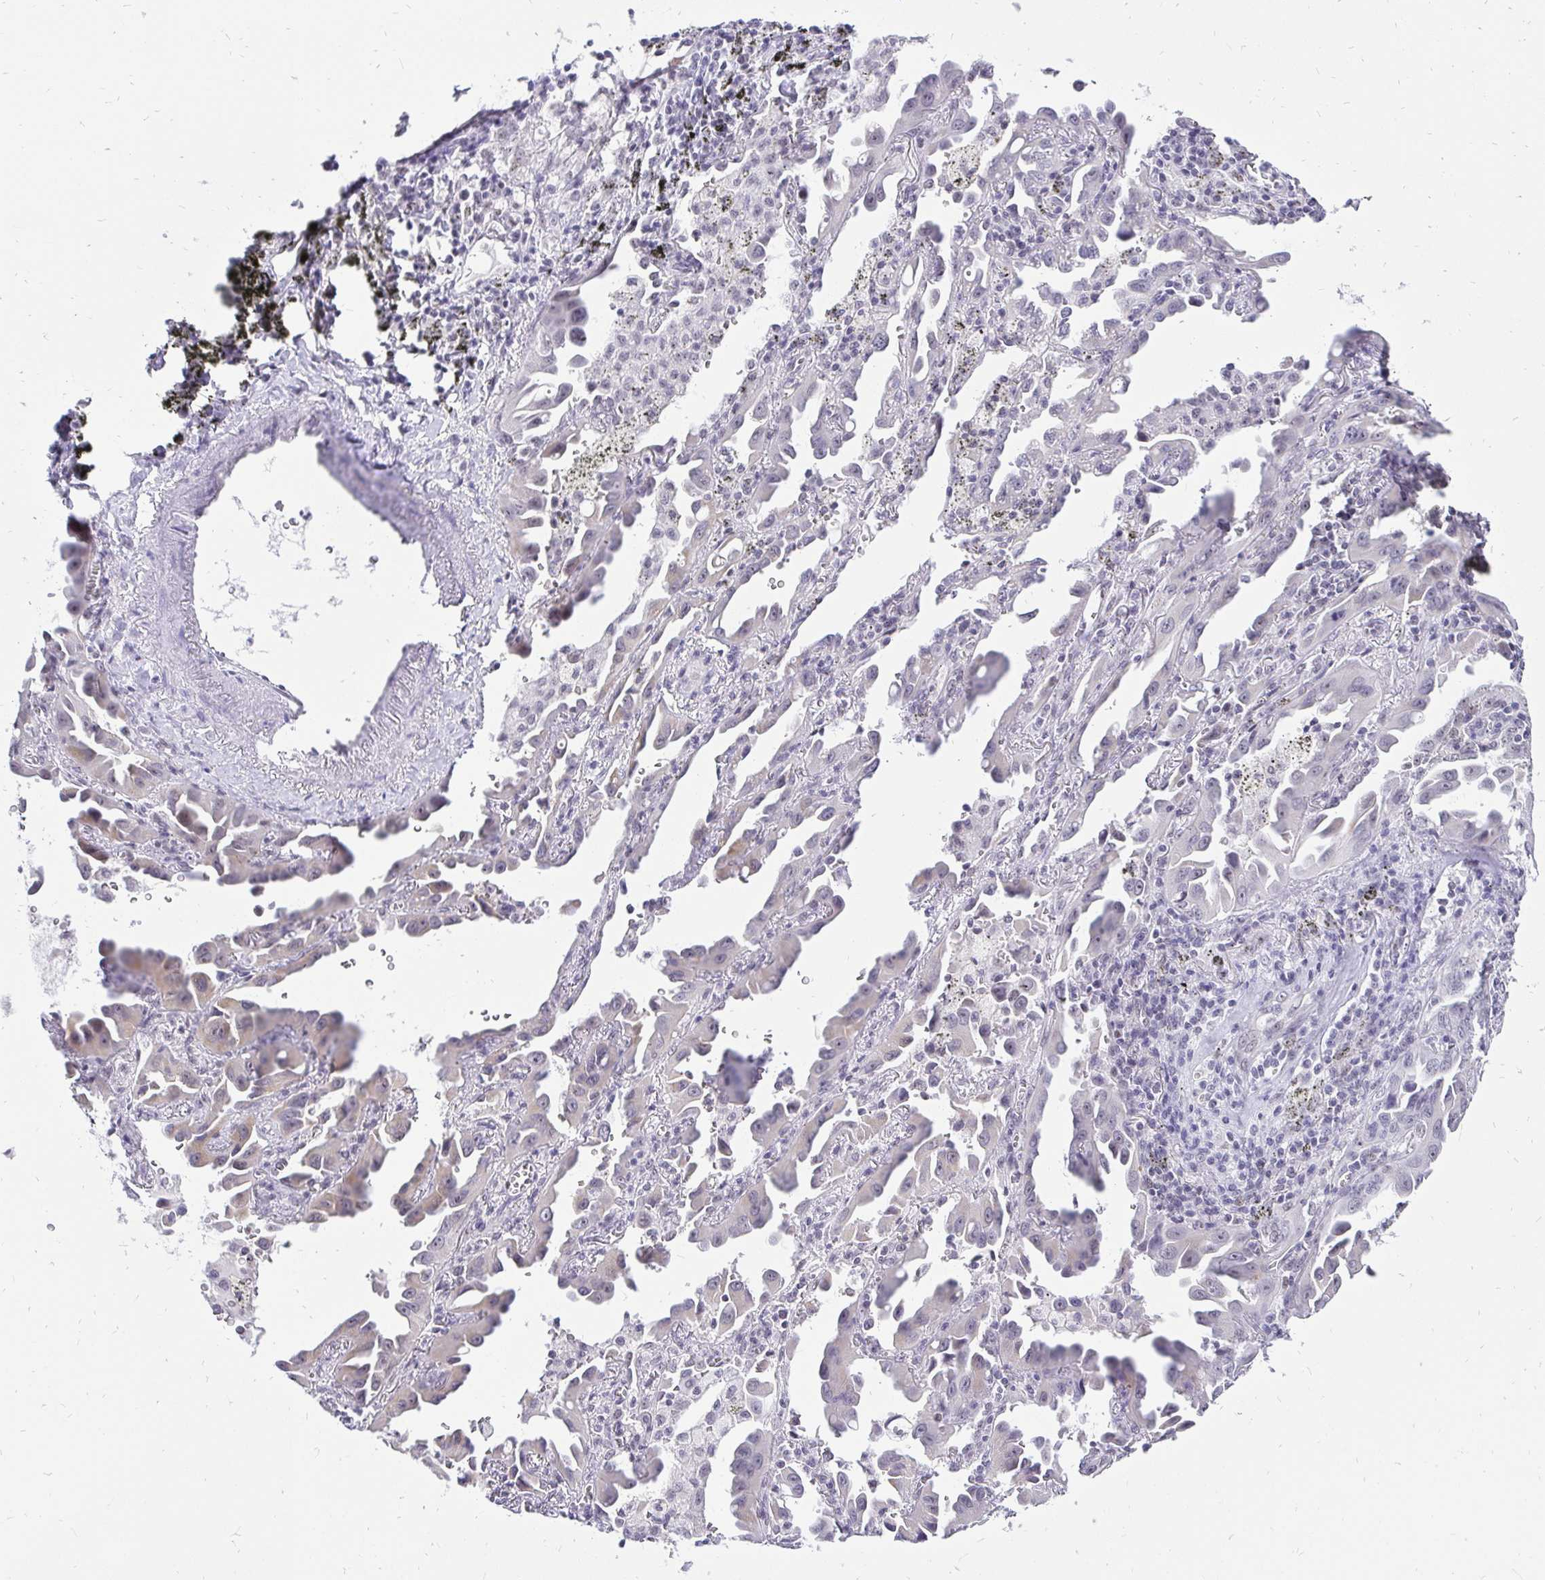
{"staining": {"intensity": "negative", "quantity": "none", "location": "none"}, "tissue": "lung cancer", "cell_type": "Tumor cells", "image_type": "cancer", "snomed": [{"axis": "morphology", "description": "Adenocarcinoma, NOS"}, {"axis": "topography", "description": "Lung"}], "caption": "Immunohistochemical staining of adenocarcinoma (lung) exhibits no significant expression in tumor cells.", "gene": "ZNF860", "patient": {"sex": "male", "age": 68}}